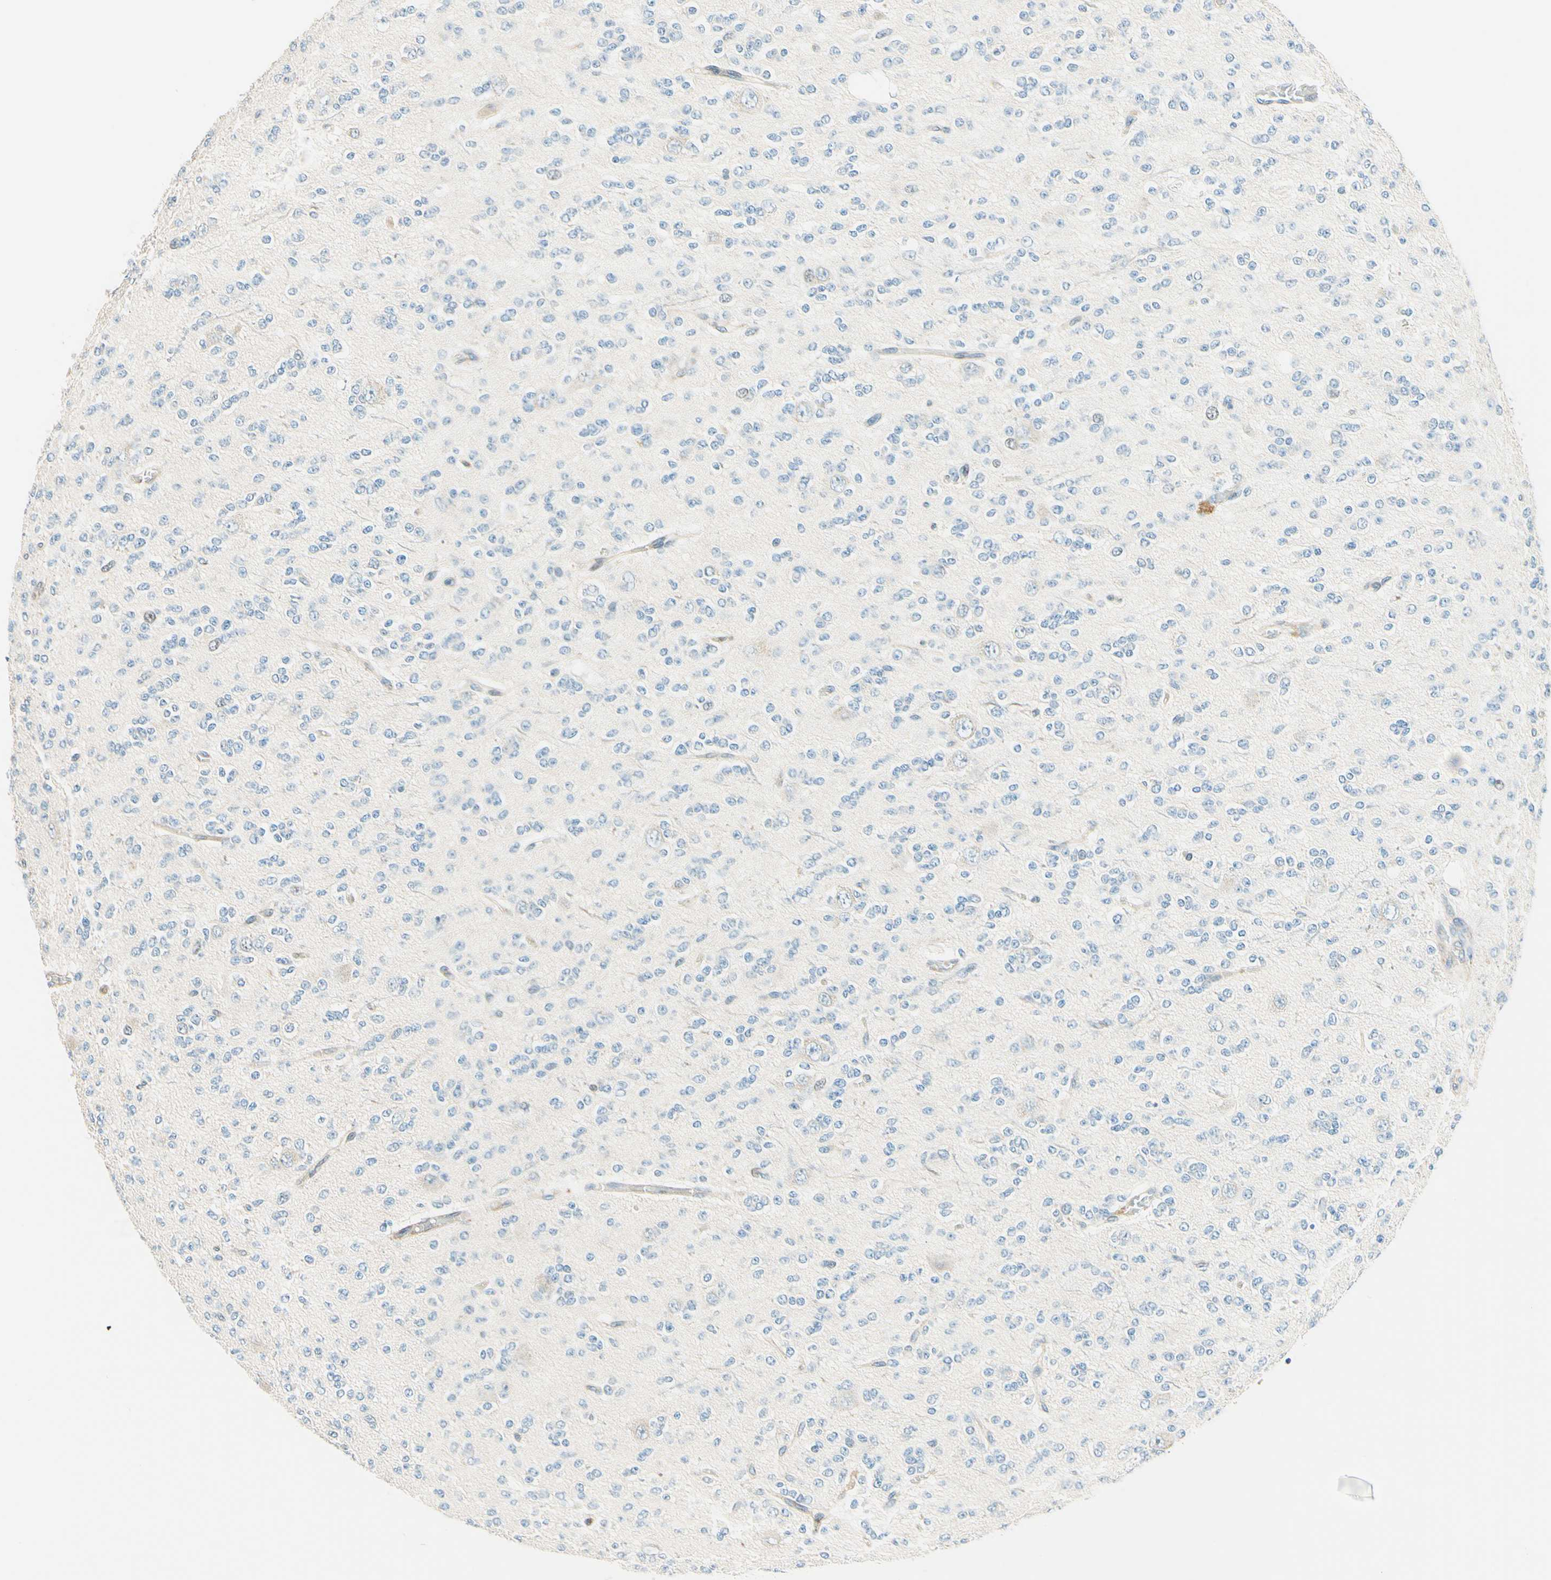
{"staining": {"intensity": "negative", "quantity": "none", "location": "none"}, "tissue": "glioma", "cell_type": "Tumor cells", "image_type": "cancer", "snomed": [{"axis": "morphology", "description": "Glioma, malignant, Low grade"}, {"axis": "topography", "description": "Brain"}], "caption": "Immunohistochemistry micrograph of neoplastic tissue: malignant low-grade glioma stained with DAB reveals no significant protein positivity in tumor cells.", "gene": "TAOK2", "patient": {"sex": "male", "age": 38}}